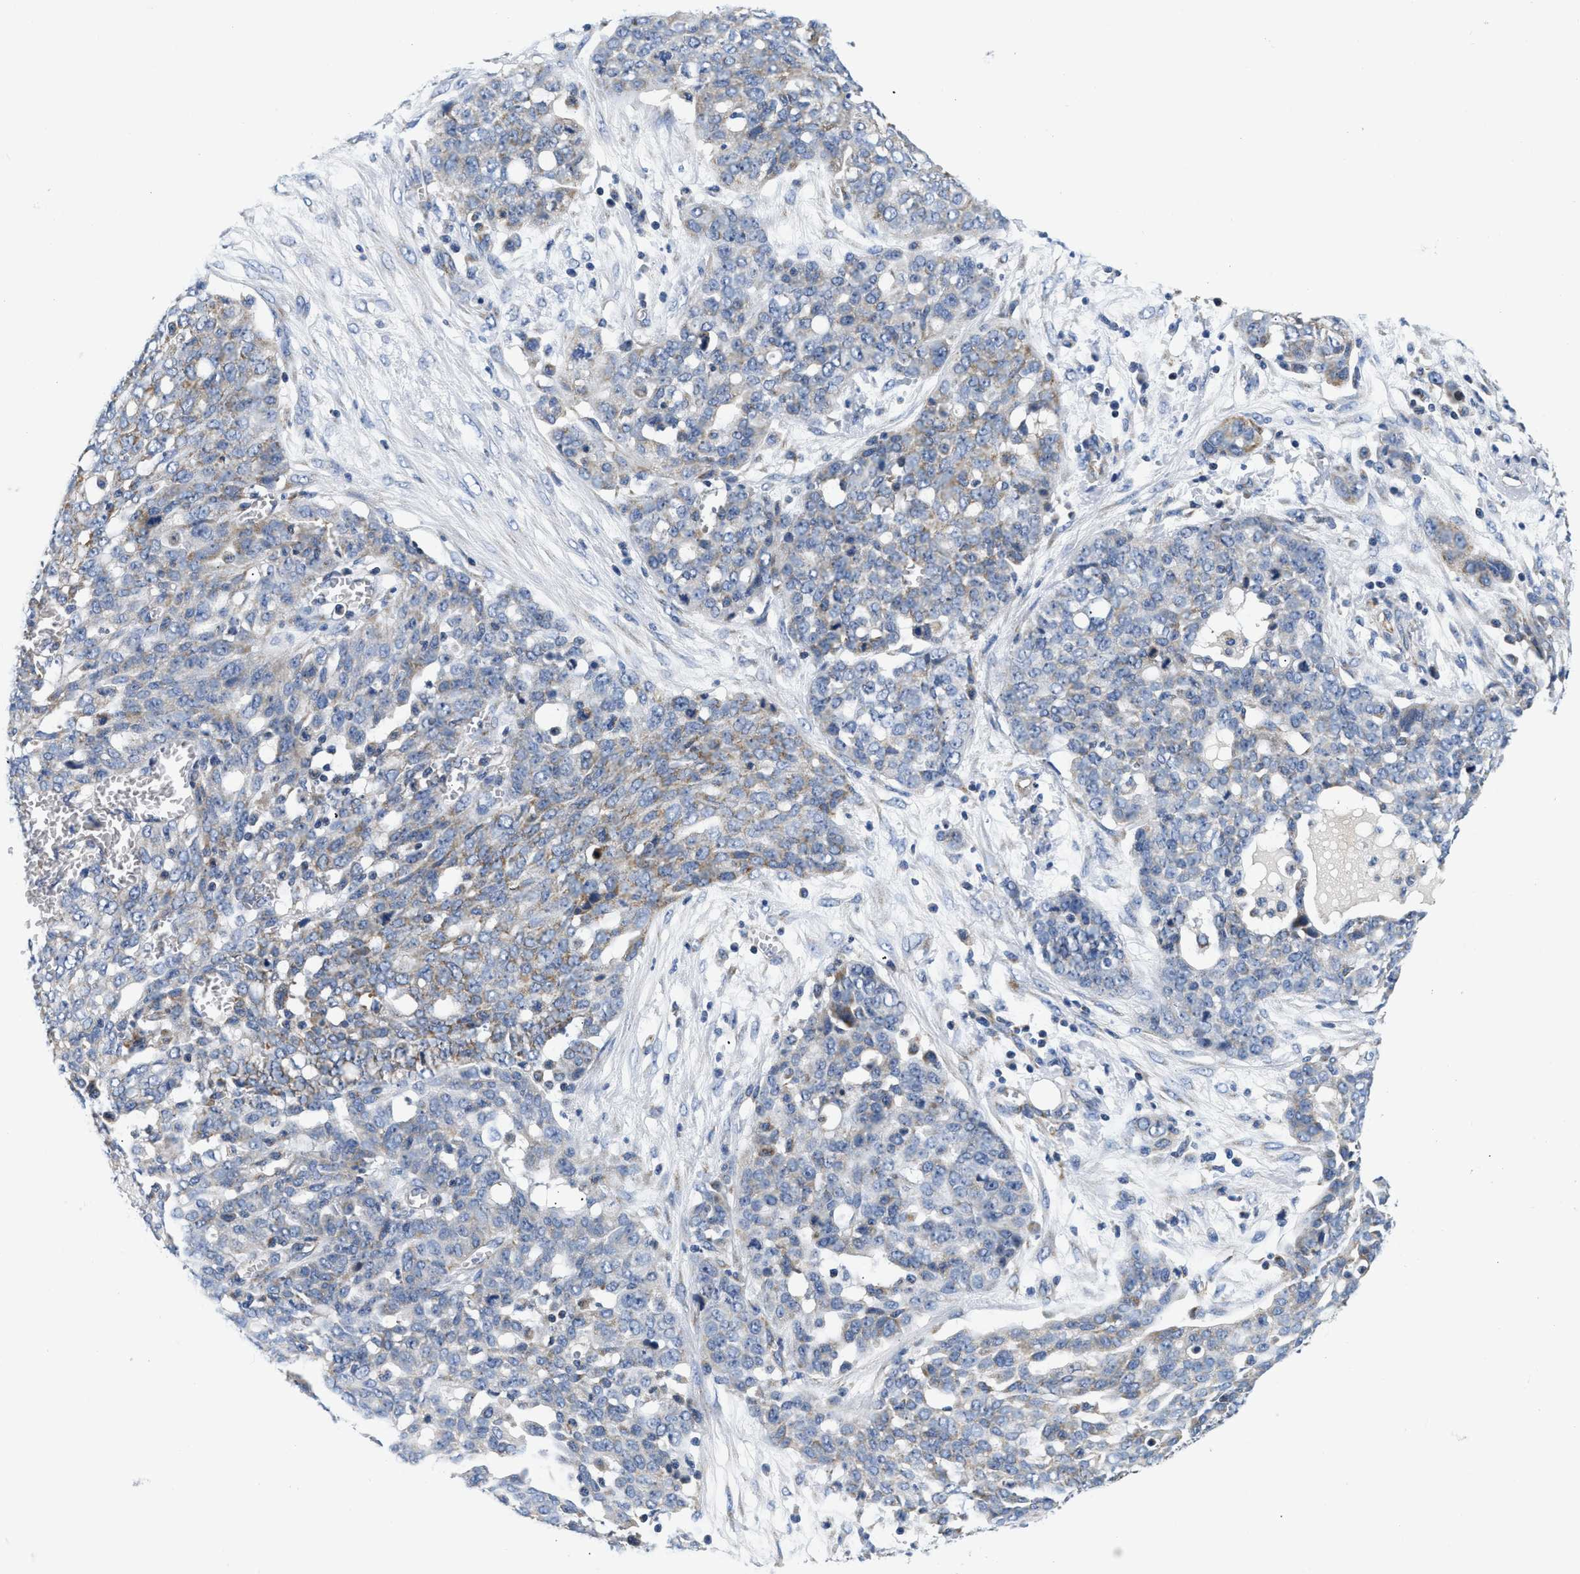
{"staining": {"intensity": "weak", "quantity": "<25%", "location": "cytoplasmic/membranous"}, "tissue": "ovarian cancer", "cell_type": "Tumor cells", "image_type": "cancer", "snomed": [{"axis": "morphology", "description": "Cystadenocarcinoma, serous, NOS"}, {"axis": "topography", "description": "Soft tissue"}, {"axis": "topography", "description": "Ovary"}], "caption": "A photomicrograph of human ovarian serous cystadenocarcinoma is negative for staining in tumor cells.", "gene": "PDP1", "patient": {"sex": "female", "age": 57}}